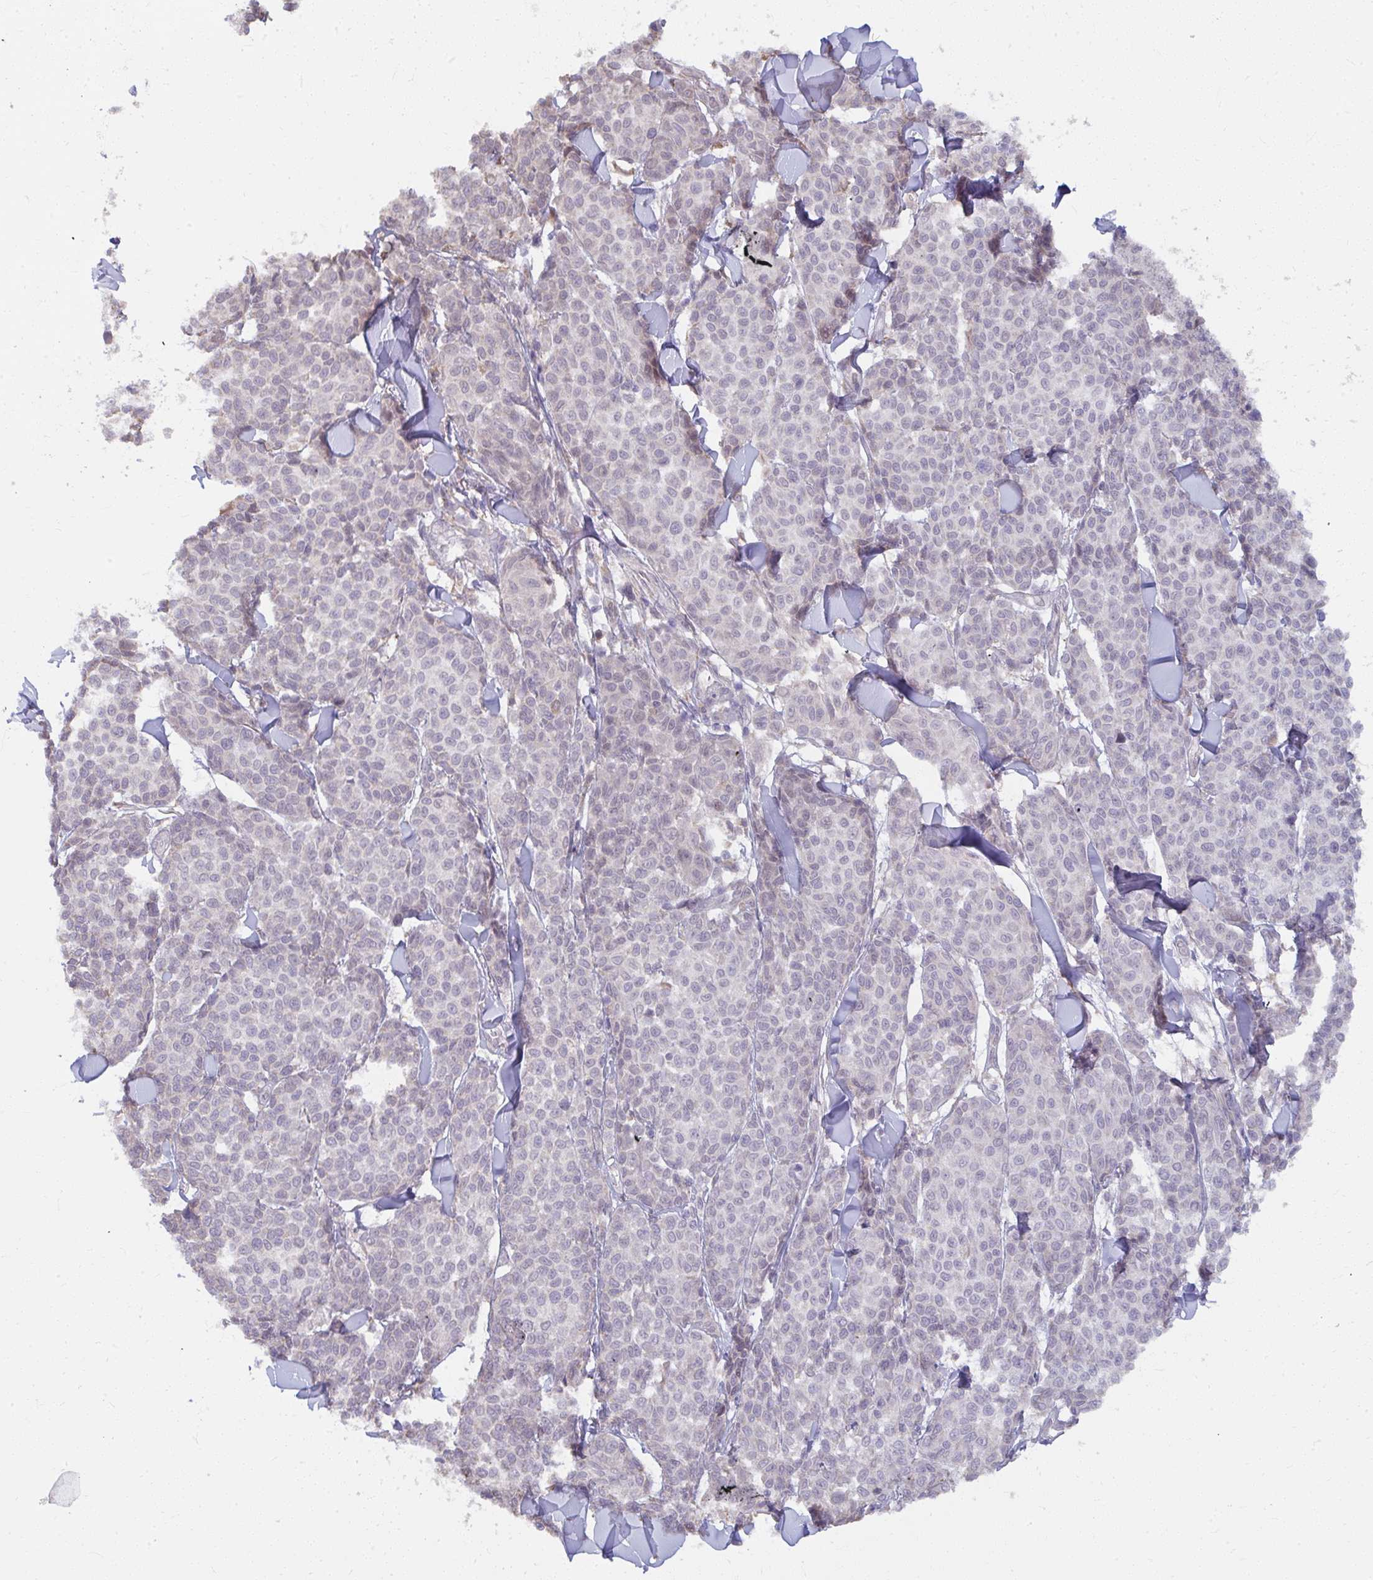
{"staining": {"intensity": "negative", "quantity": "none", "location": "none"}, "tissue": "melanoma", "cell_type": "Tumor cells", "image_type": "cancer", "snomed": [{"axis": "morphology", "description": "Malignant melanoma, NOS"}, {"axis": "topography", "description": "Skin"}], "caption": "Immunohistochemical staining of human malignant melanoma displays no significant positivity in tumor cells.", "gene": "NMNAT1", "patient": {"sex": "male", "age": 46}}